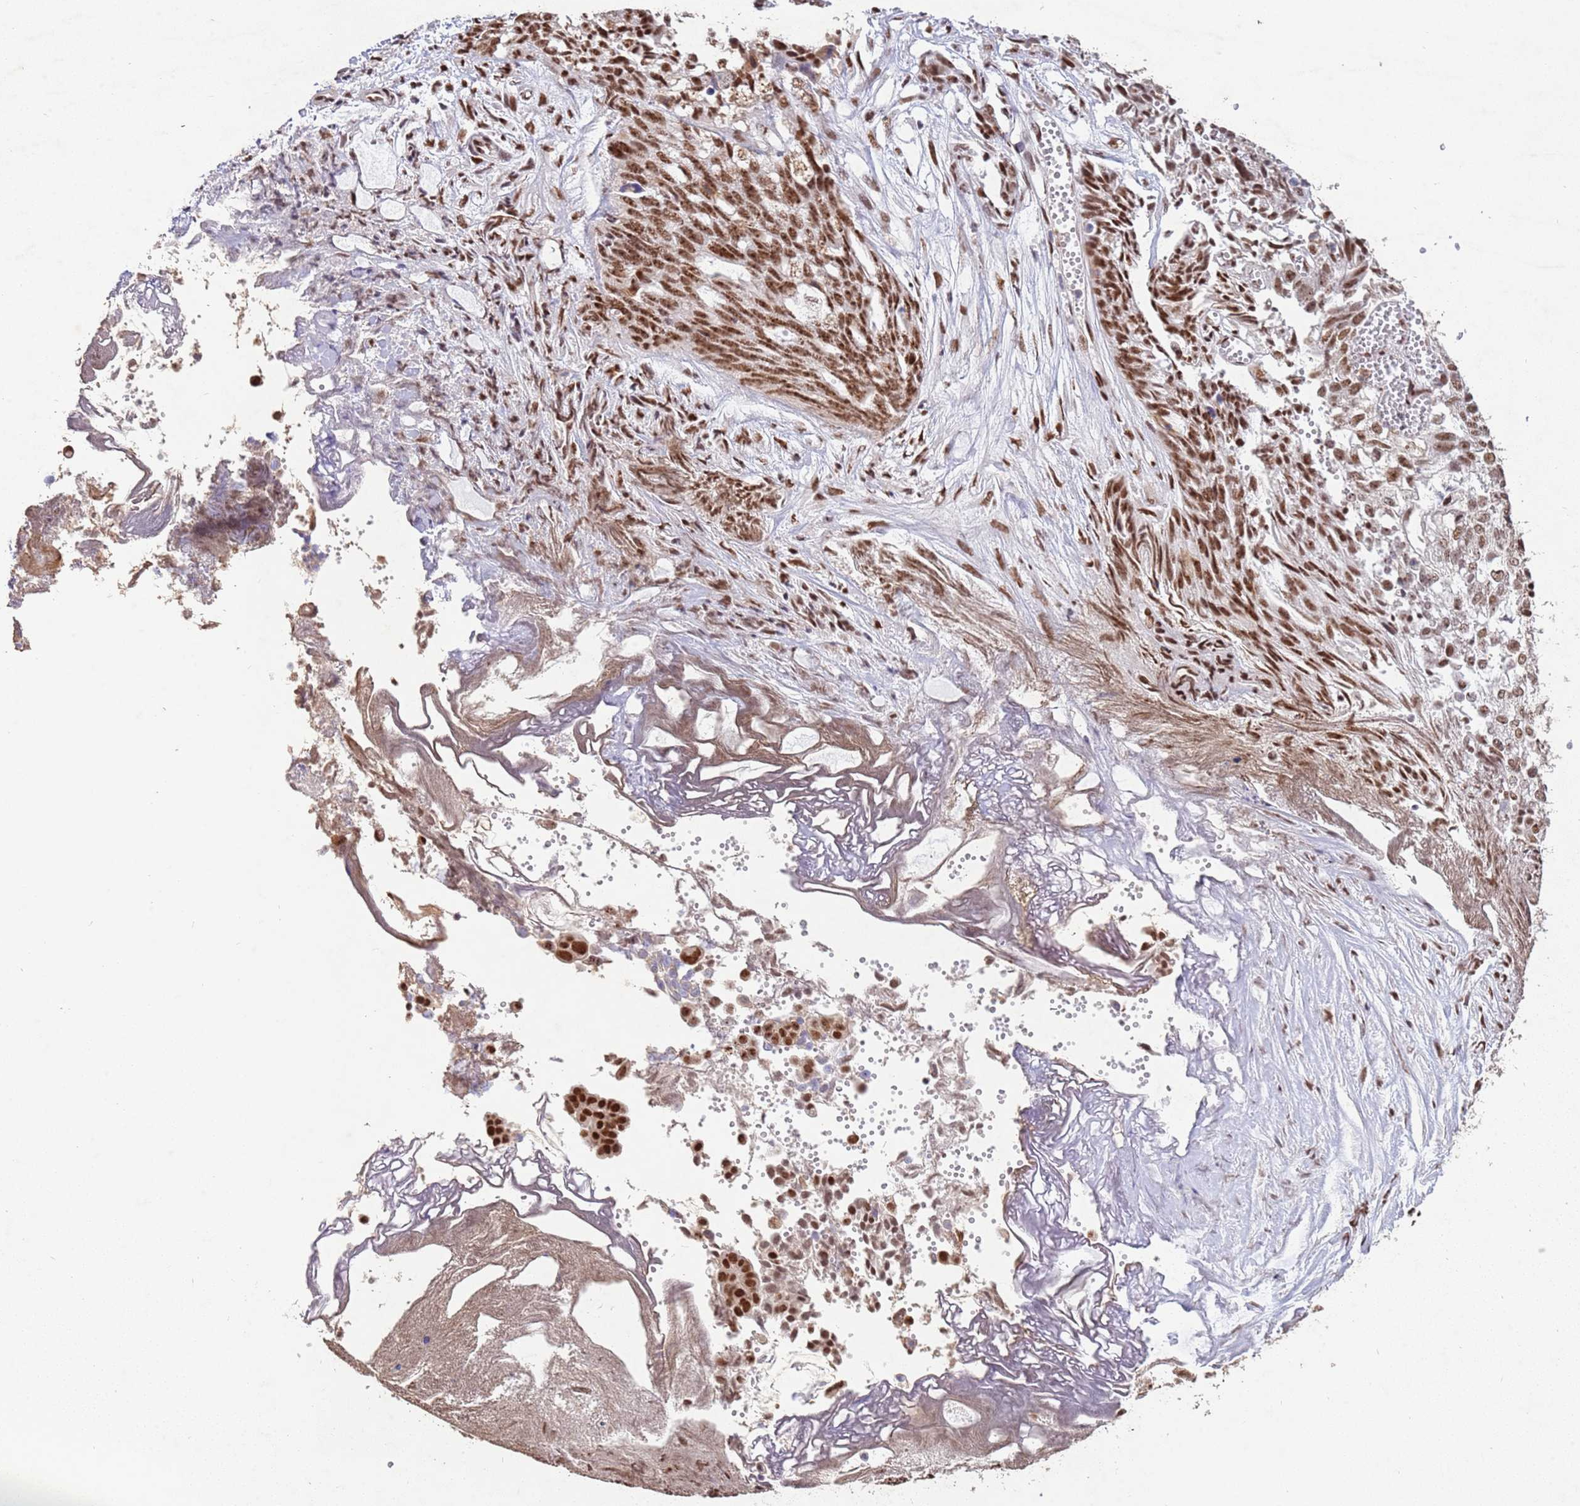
{"staining": {"intensity": "moderate", "quantity": ">75%", "location": "nuclear"}, "tissue": "ovarian cancer", "cell_type": "Tumor cells", "image_type": "cancer", "snomed": [{"axis": "morphology", "description": "Cystadenocarcinoma, serous, NOS"}, {"axis": "topography", "description": "Soft tissue"}, {"axis": "topography", "description": "Ovary"}], "caption": "A brown stain labels moderate nuclear expression of a protein in human ovarian cancer (serous cystadenocarcinoma) tumor cells.", "gene": "ESF1", "patient": {"sex": "female", "age": 57}}